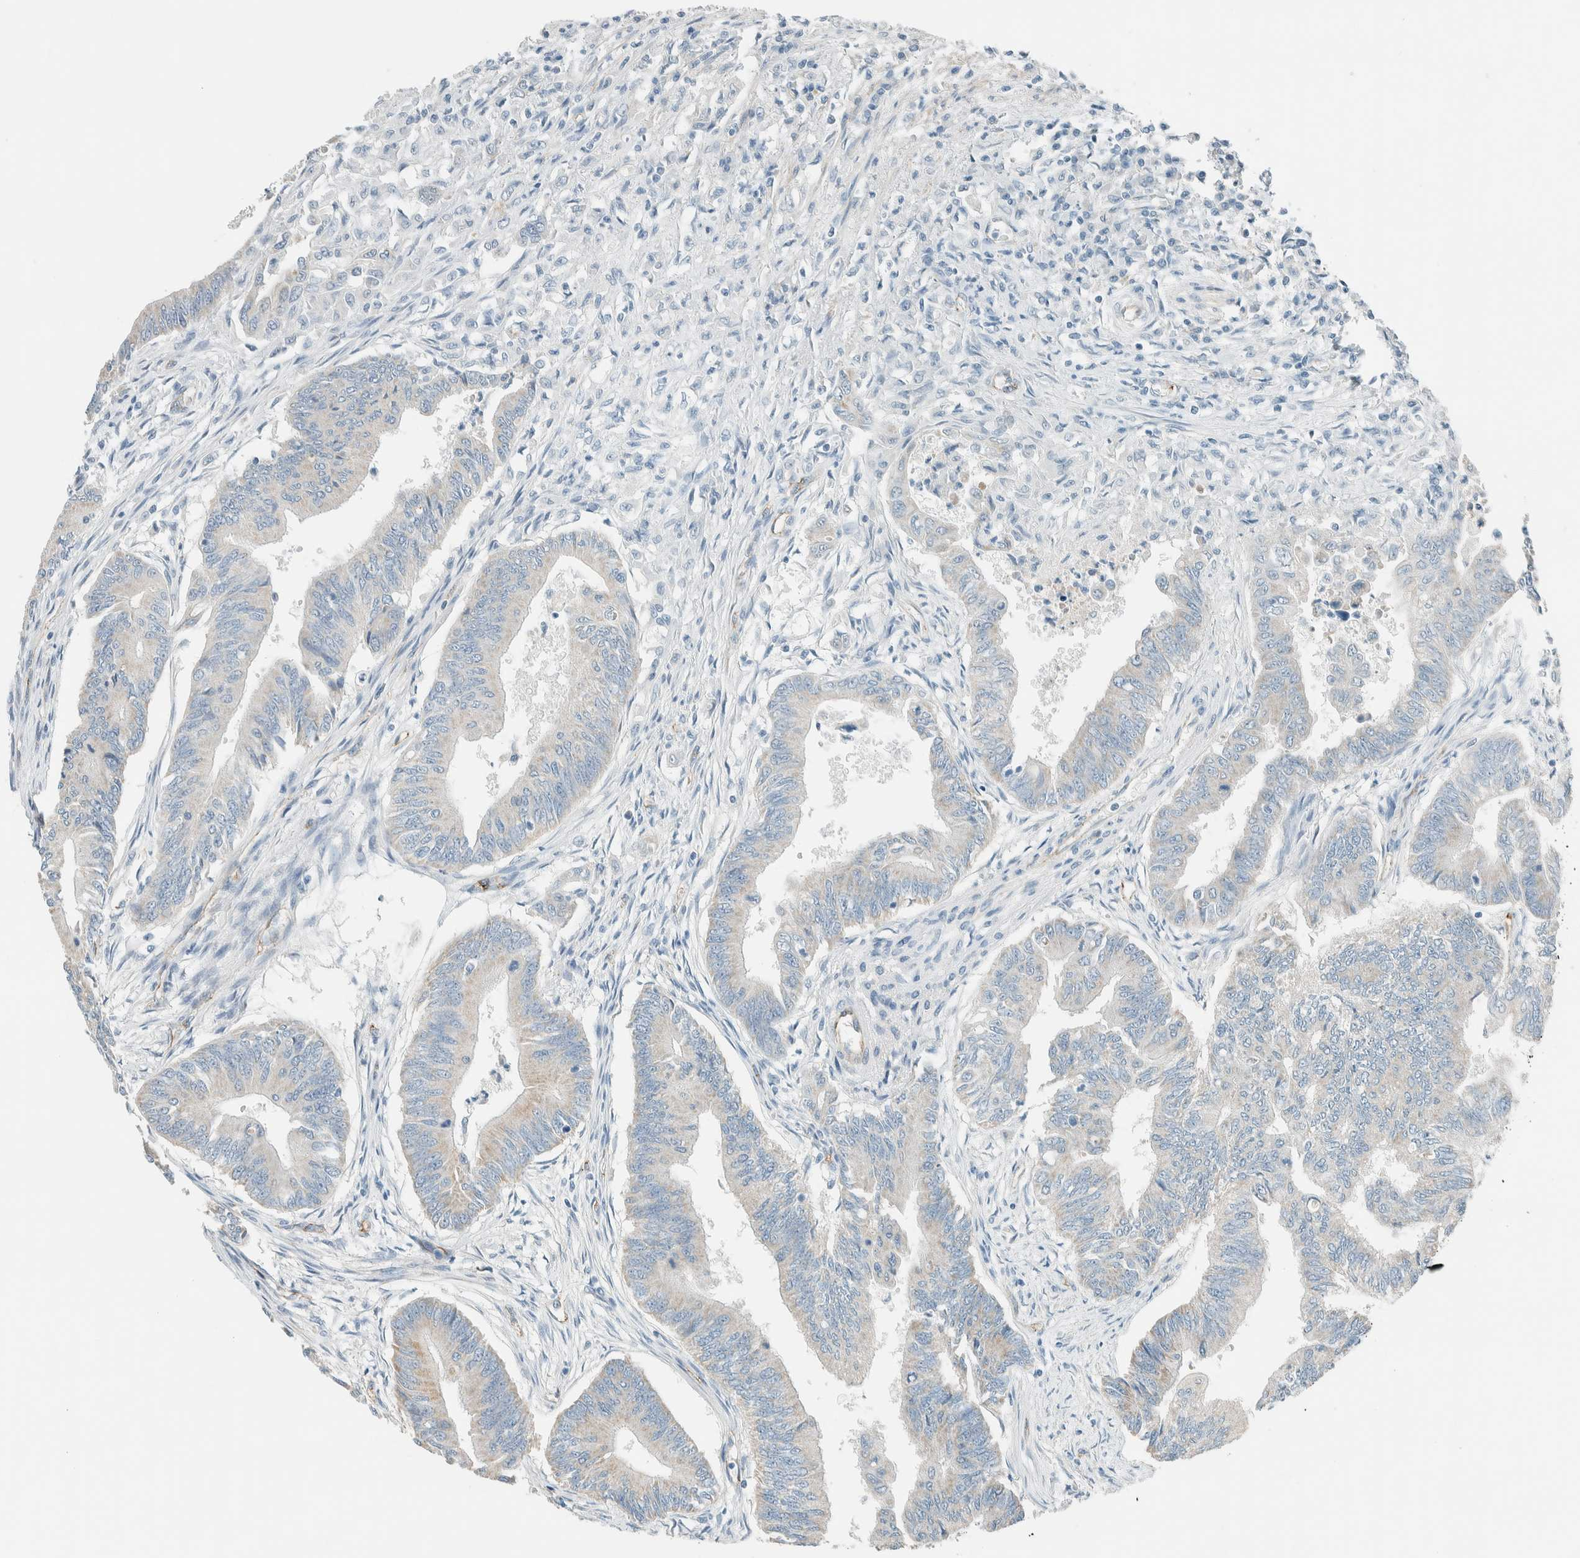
{"staining": {"intensity": "weak", "quantity": "<25%", "location": "cytoplasmic/membranous"}, "tissue": "colorectal cancer", "cell_type": "Tumor cells", "image_type": "cancer", "snomed": [{"axis": "morphology", "description": "Adenoma, NOS"}, {"axis": "morphology", "description": "Adenocarcinoma, NOS"}, {"axis": "topography", "description": "Colon"}], "caption": "There is no significant positivity in tumor cells of adenoma (colorectal).", "gene": "SLFN12", "patient": {"sex": "male", "age": 79}}